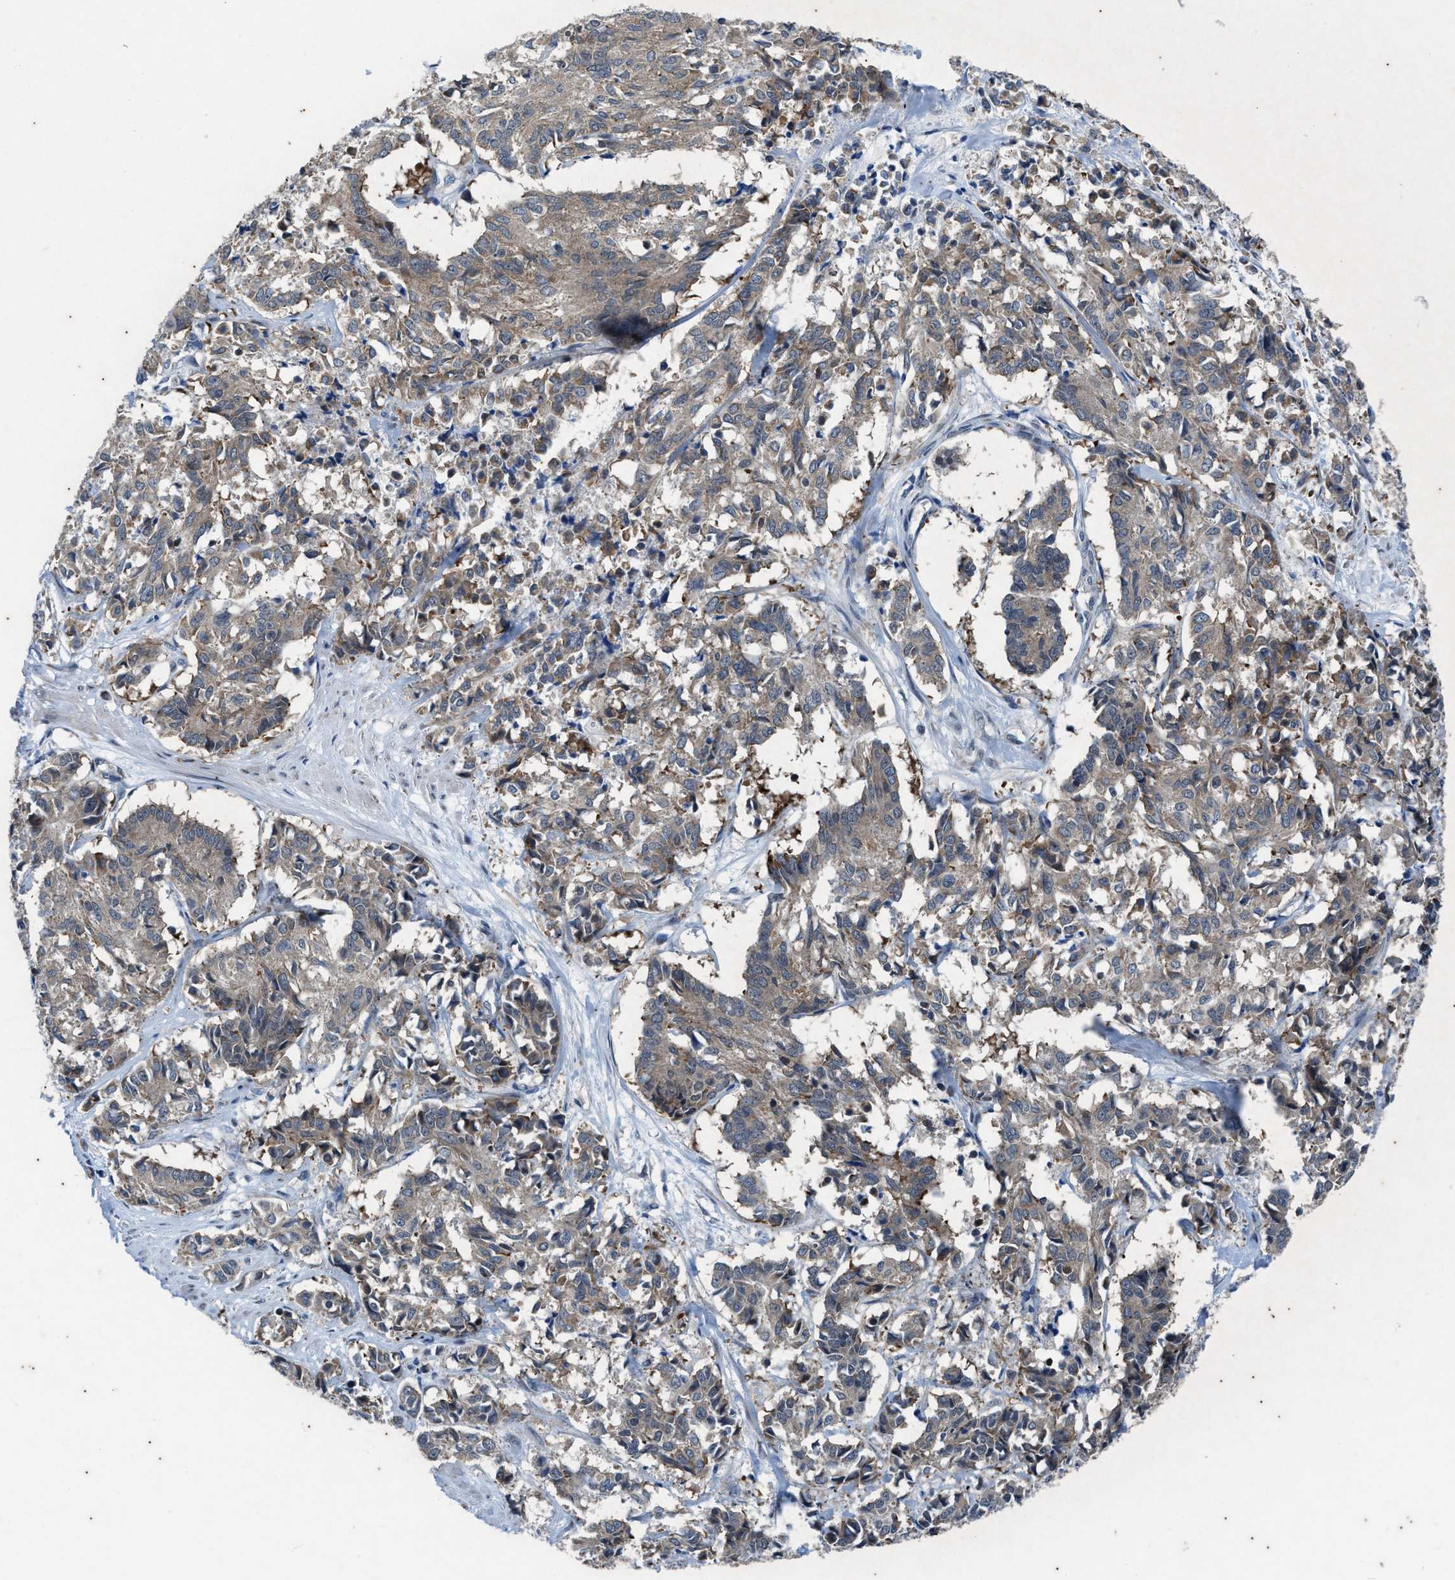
{"staining": {"intensity": "weak", "quantity": ">75%", "location": "cytoplasmic/membranous"}, "tissue": "cervical cancer", "cell_type": "Tumor cells", "image_type": "cancer", "snomed": [{"axis": "morphology", "description": "Squamous cell carcinoma, NOS"}, {"axis": "topography", "description": "Cervix"}], "caption": "Immunohistochemical staining of cervical cancer displays weak cytoplasmic/membranous protein staining in about >75% of tumor cells. The staining was performed using DAB (3,3'-diaminobenzidine) to visualize the protein expression in brown, while the nuclei were stained in blue with hematoxylin (Magnification: 20x).", "gene": "KIF24", "patient": {"sex": "female", "age": 35}}